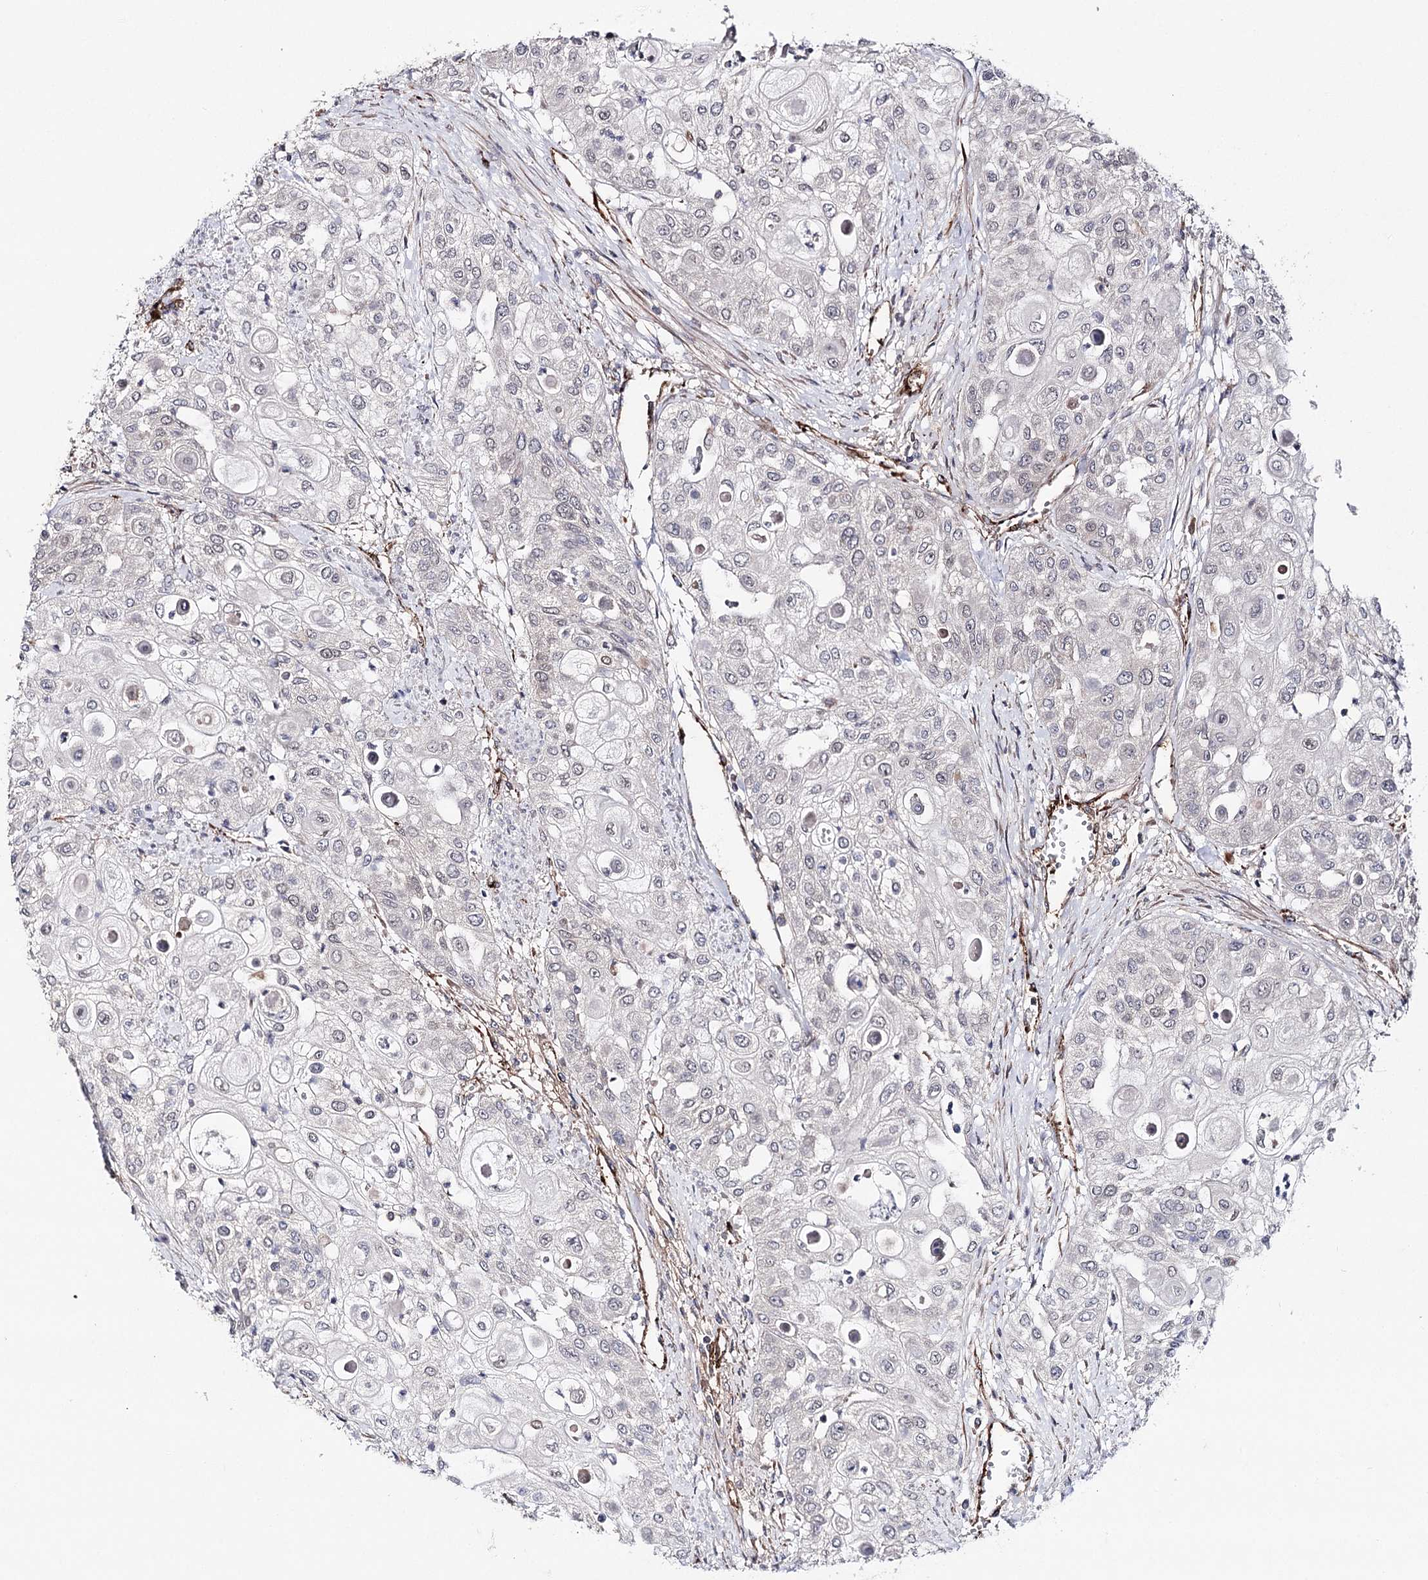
{"staining": {"intensity": "negative", "quantity": "none", "location": "none"}, "tissue": "urothelial cancer", "cell_type": "Tumor cells", "image_type": "cancer", "snomed": [{"axis": "morphology", "description": "Urothelial carcinoma, High grade"}, {"axis": "topography", "description": "Urinary bladder"}], "caption": "Micrograph shows no significant protein expression in tumor cells of urothelial cancer.", "gene": "MIB1", "patient": {"sex": "female", "age": 79}}